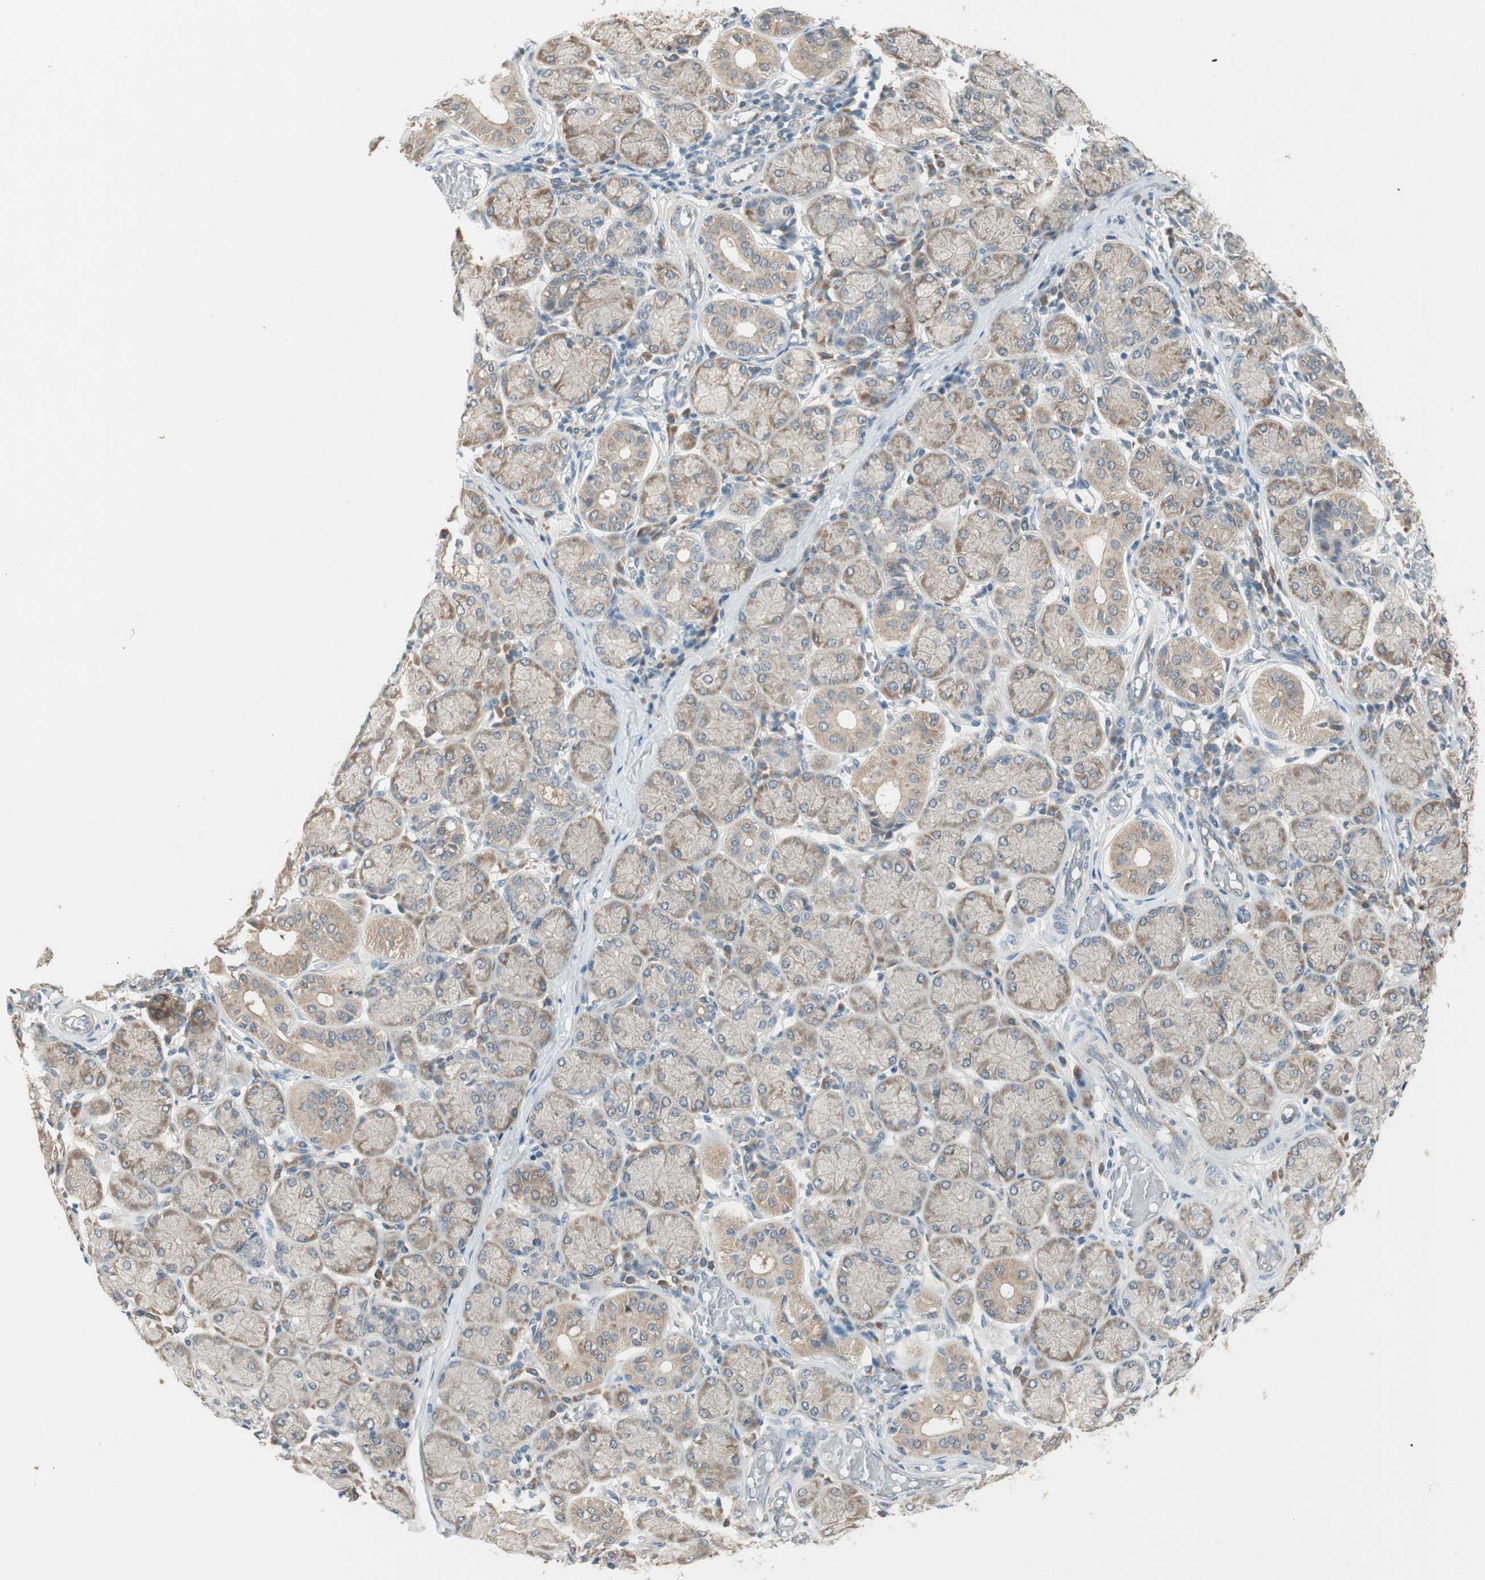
{"staining": {"intensity": "moderate", "quantity": "25%-75%", "location": "cytoplasmic/membranous"}, "tissue": "salivary gland", "cell_type": "Glandular cells", "image_type": "normal", "snomed": [{"axis": "morphology", "description": "Normal tissue, NOS"}, {"axis": "topography", "description": "Salivary gland"}], "caption": "Moderate cytoplasmic/membranous positivity is appreciated in about 25%-75% of glandular cells in benign salivary gland.", "gene": "NCLN", "patient": {"sex": "female", "age": 24}}